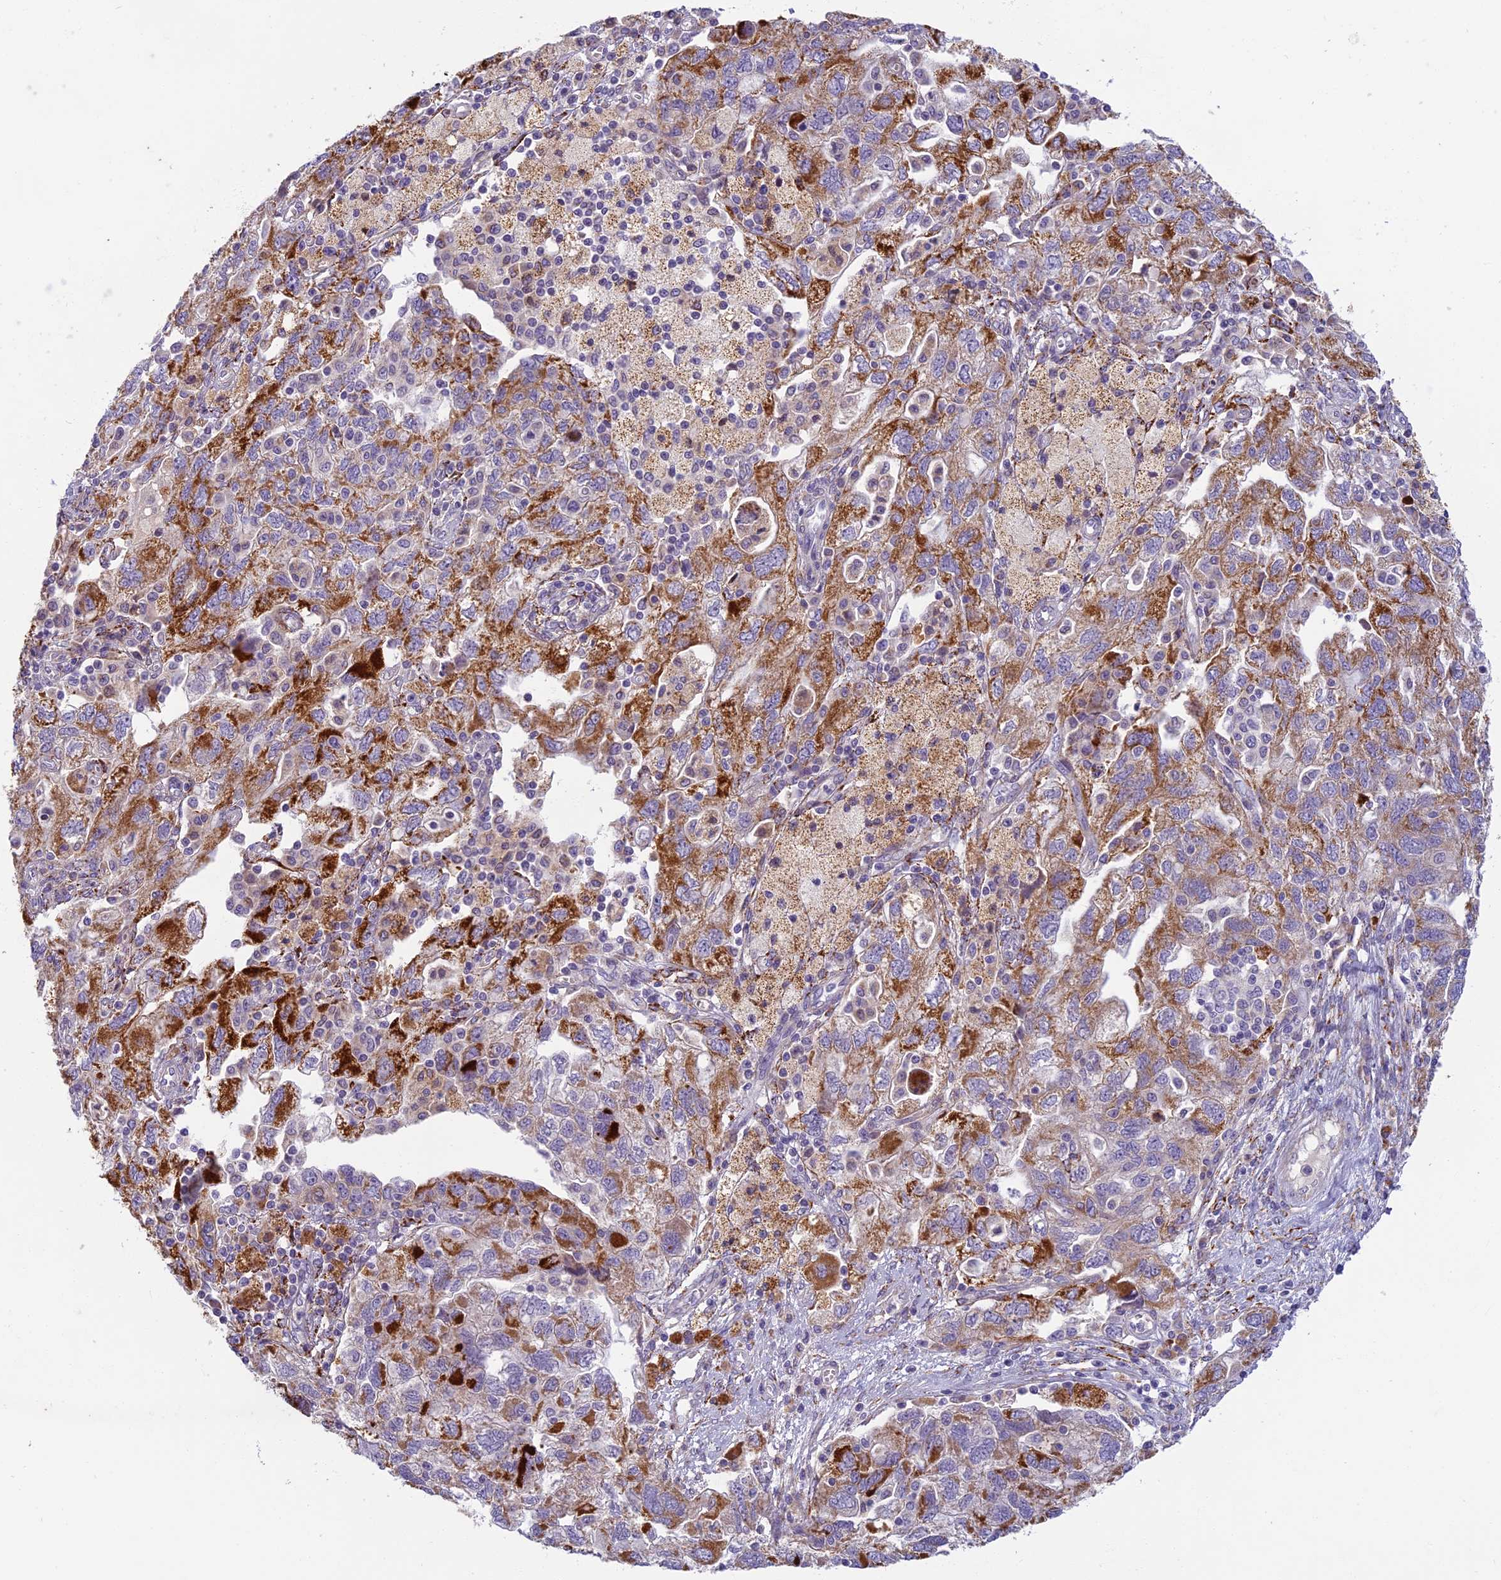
{"staining": {"intensity": "moderate", "quantity": "<25%", "location": "cytoplasmic/membranous"}, "tissue": "ovarian cancer", "cell_type": "Tumor cells", "image_type": "cancer", "snomed": [{"axis": "morphology", "description": "Carcinoma, NOS"}, {"axis": "morphology", "description": "Cystadenocarcinoma, serous, NOS"}, {"axis": "topography", "description": "Ovary"}], "caption": "An IHC photomicrograph of neoplastic tissue is shown. Protein staining in brown highlights moderate cytoplasmic/membranous positivity in ovarian serous cystadenocarcinoma within tumor cells.", "gene": "SEMA7A", "patient": {"sex": "female", "age": 69}}